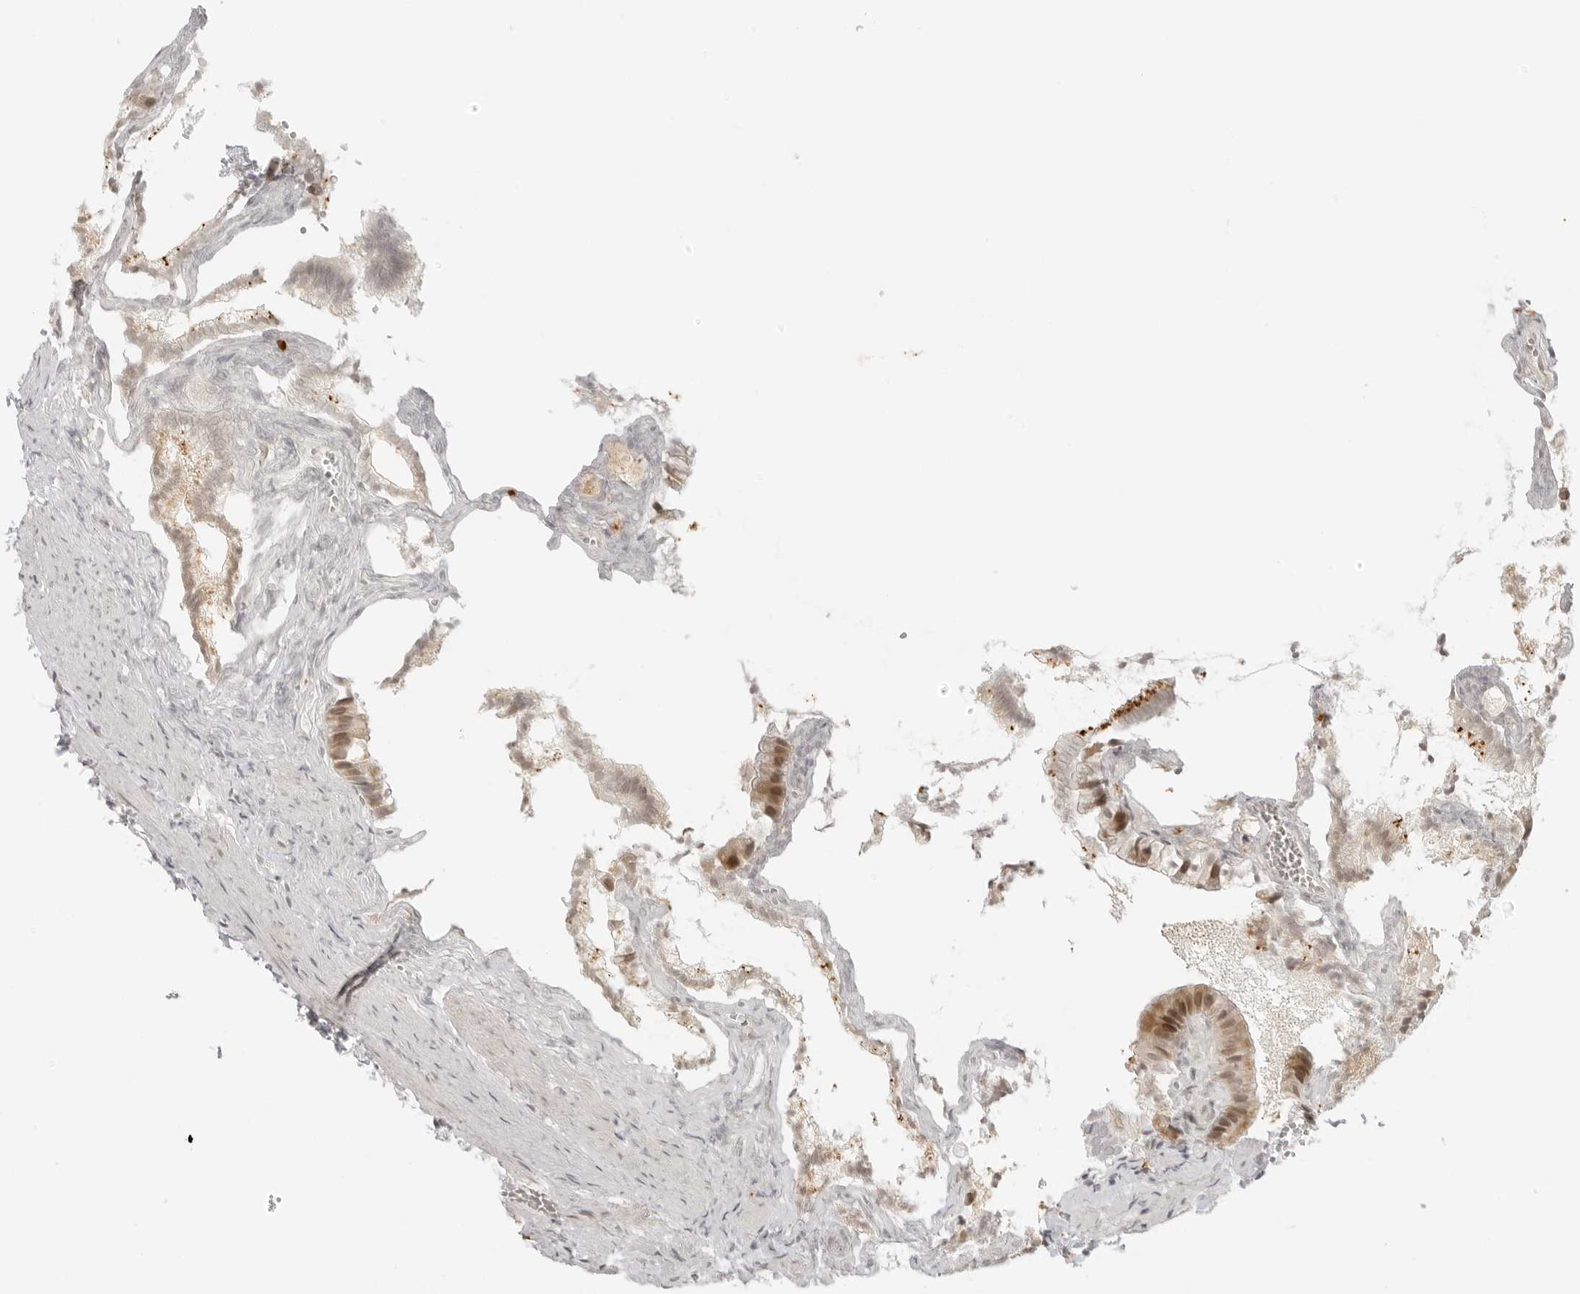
{"staining": {"intensity": "moderate", "quantity": "<25%", "location": "nuclear"}, "tissue": "gallbladder", "cell_type": "Glandular cells", "image_type": "normal", "snomed": [{"axis": "morphology", "description": "Normal tissue, NOS"}, {"axis": "topography", "description": "Gallbladder"}], "caption": "Protein expression analysis of unremarkable gallbladder reveals moderate nuclear staining in about <25% of glandular cells.", "gene": "ZNF678", "patient": {"sex": "male", "age": 38}}